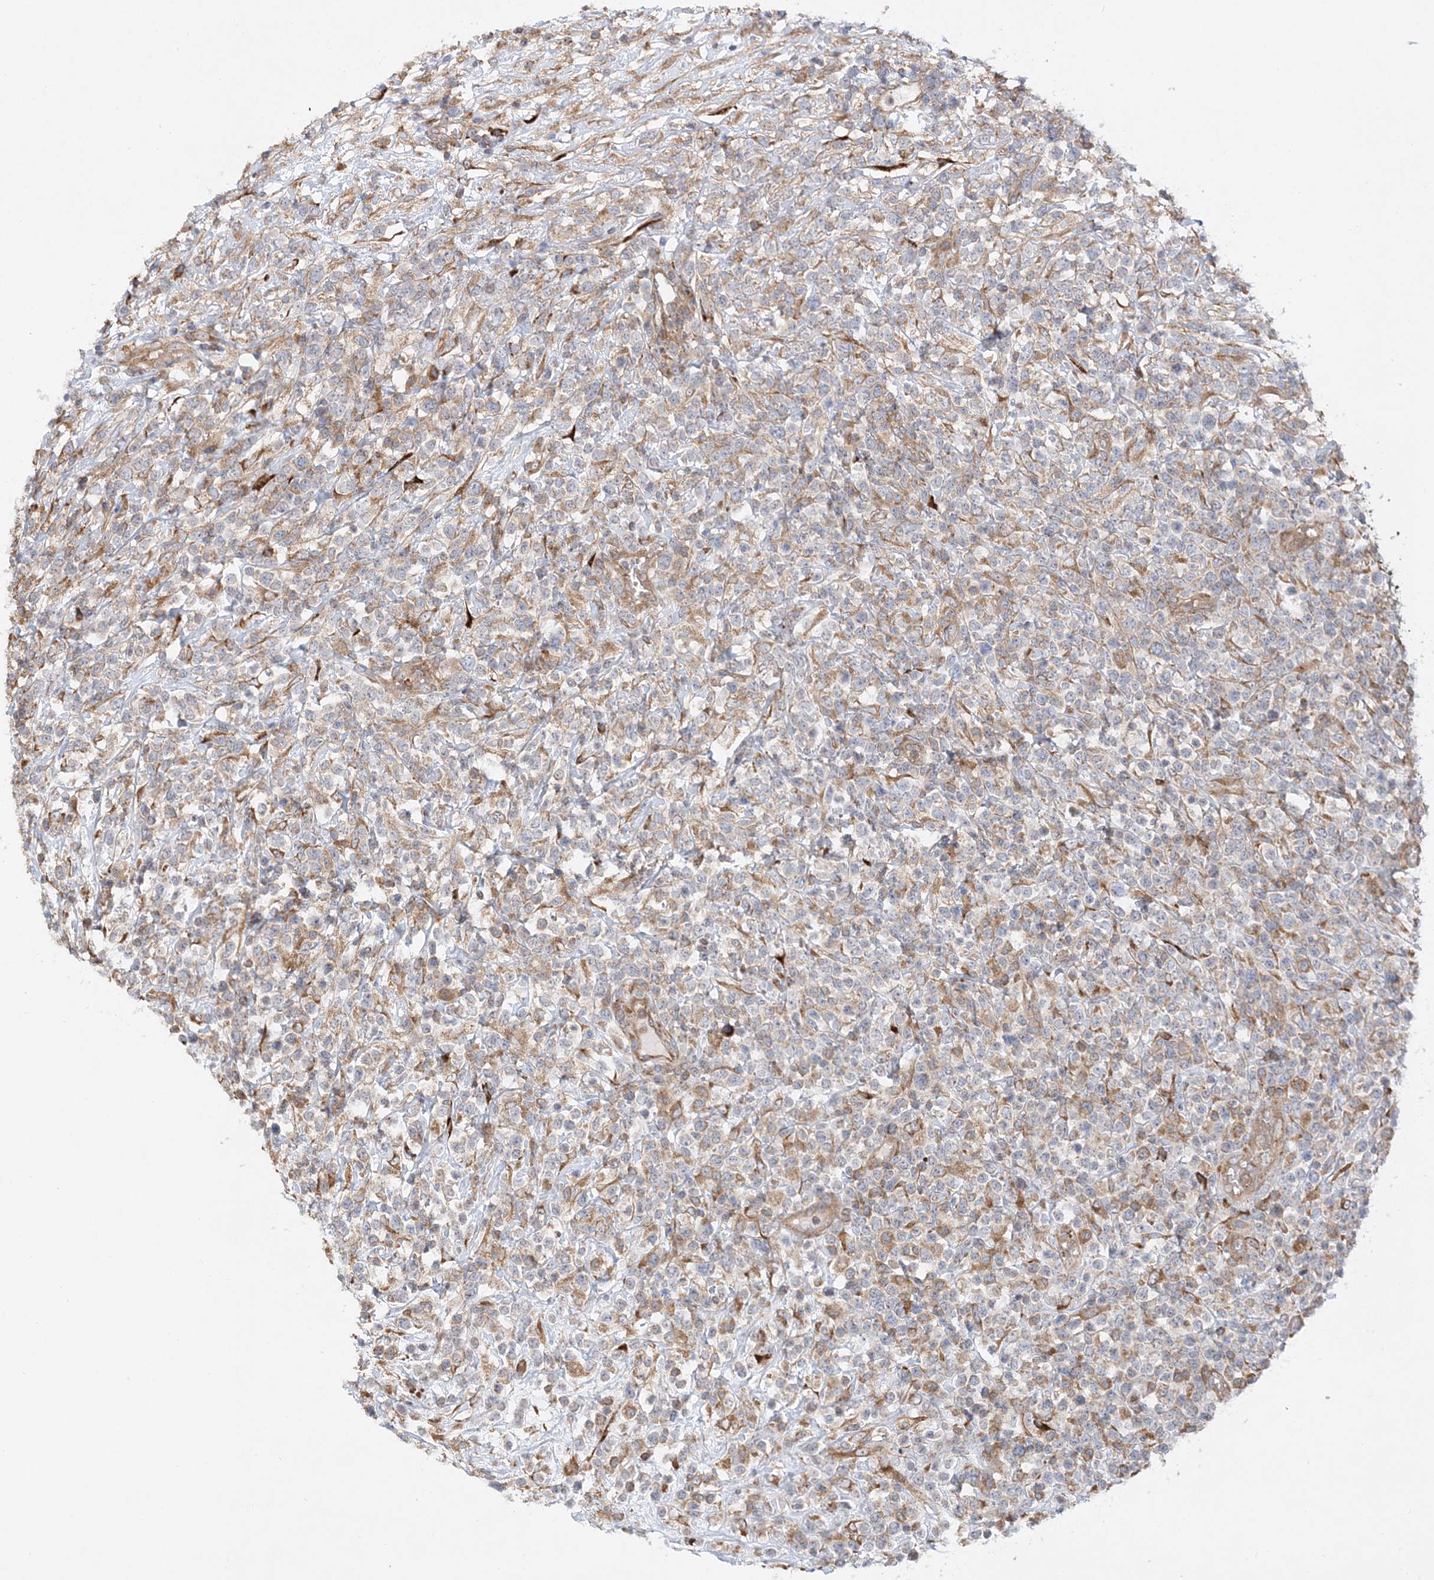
{"staining": {"intensity": "negative", "quantity": "none", "location": "none"}, "tissue": "lymphoma", "cell_type": "Tumor cells", "image_type": "cancer", "snomed": [{"axis": "morphology", "description": "Malignant lymphoma, non-Hodgkin's type, High grade"}, {"axis": "topography", "description": "Colon"}], "caption": "Immunohistochemistry (IHC) image of human malignant lymphoma, non-Hodgkin's type (high-grade) stained for a protein (brown), which shows no expression in tumor cells.", "gene": "ZFYVE16", "patient": {"sex": "female", "age": 53}}